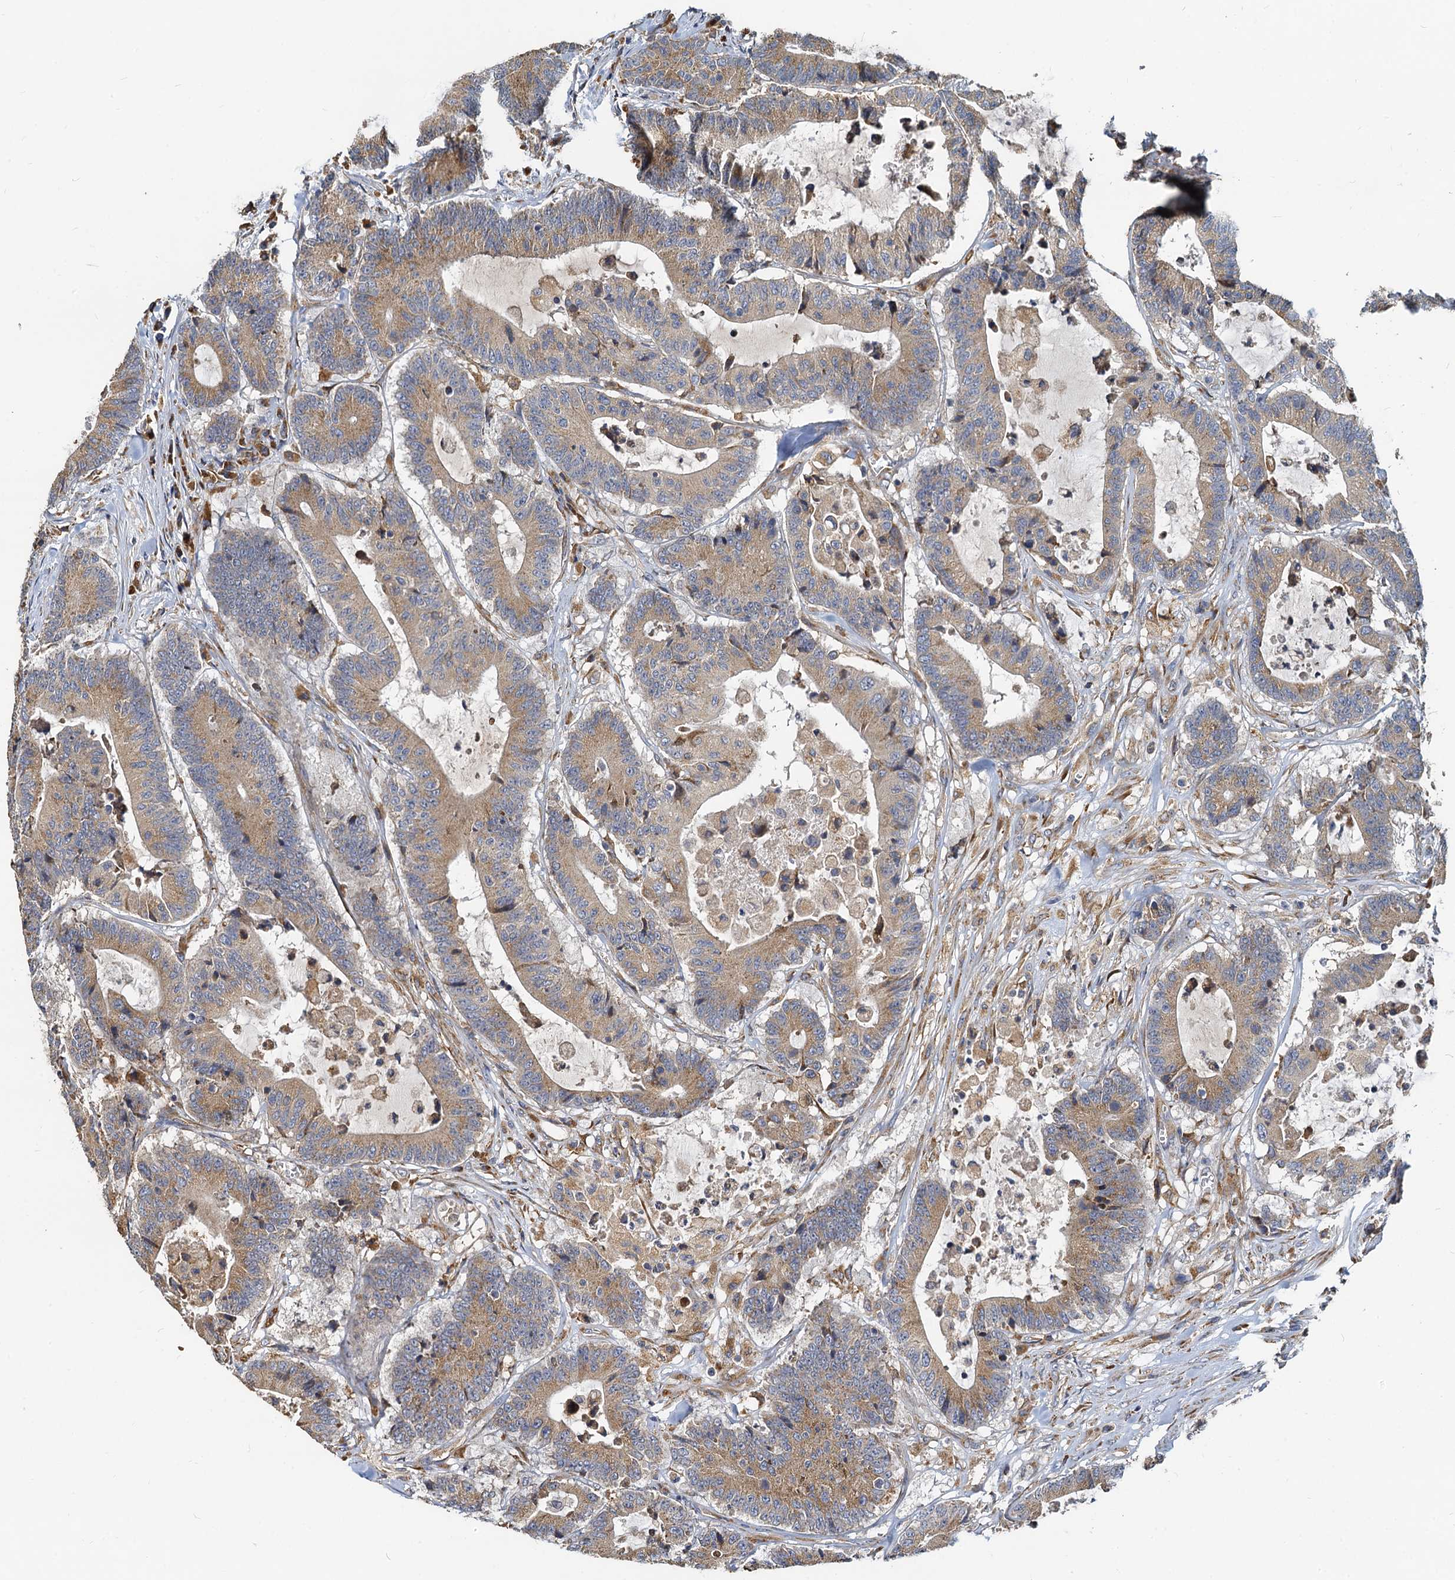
{"staining": {"intensity": "moderate", "quantity": "25%-75%", "location": "cytoplasmic/membranous"}, "tissue": "colorectal cancer", "cell_type": "Tumor cells", "image_type": "cancer", "snomed": [{"axis": "morphology", "description": "Adenocarcinoma, NOS"}, {"axis": "topography", "description": "Colon"}], "caption": "This photomicrograph displays colorectal cancer (adenocarcinoma) stained with IHC to label a protein in brown. The cytoplasmic/membranous of tumor cells show moderate positivity for the protein. Nuclei are counter-stained blue.", "gene": "NKAPD1", "patient": {"sex": "female", "age": 84}}